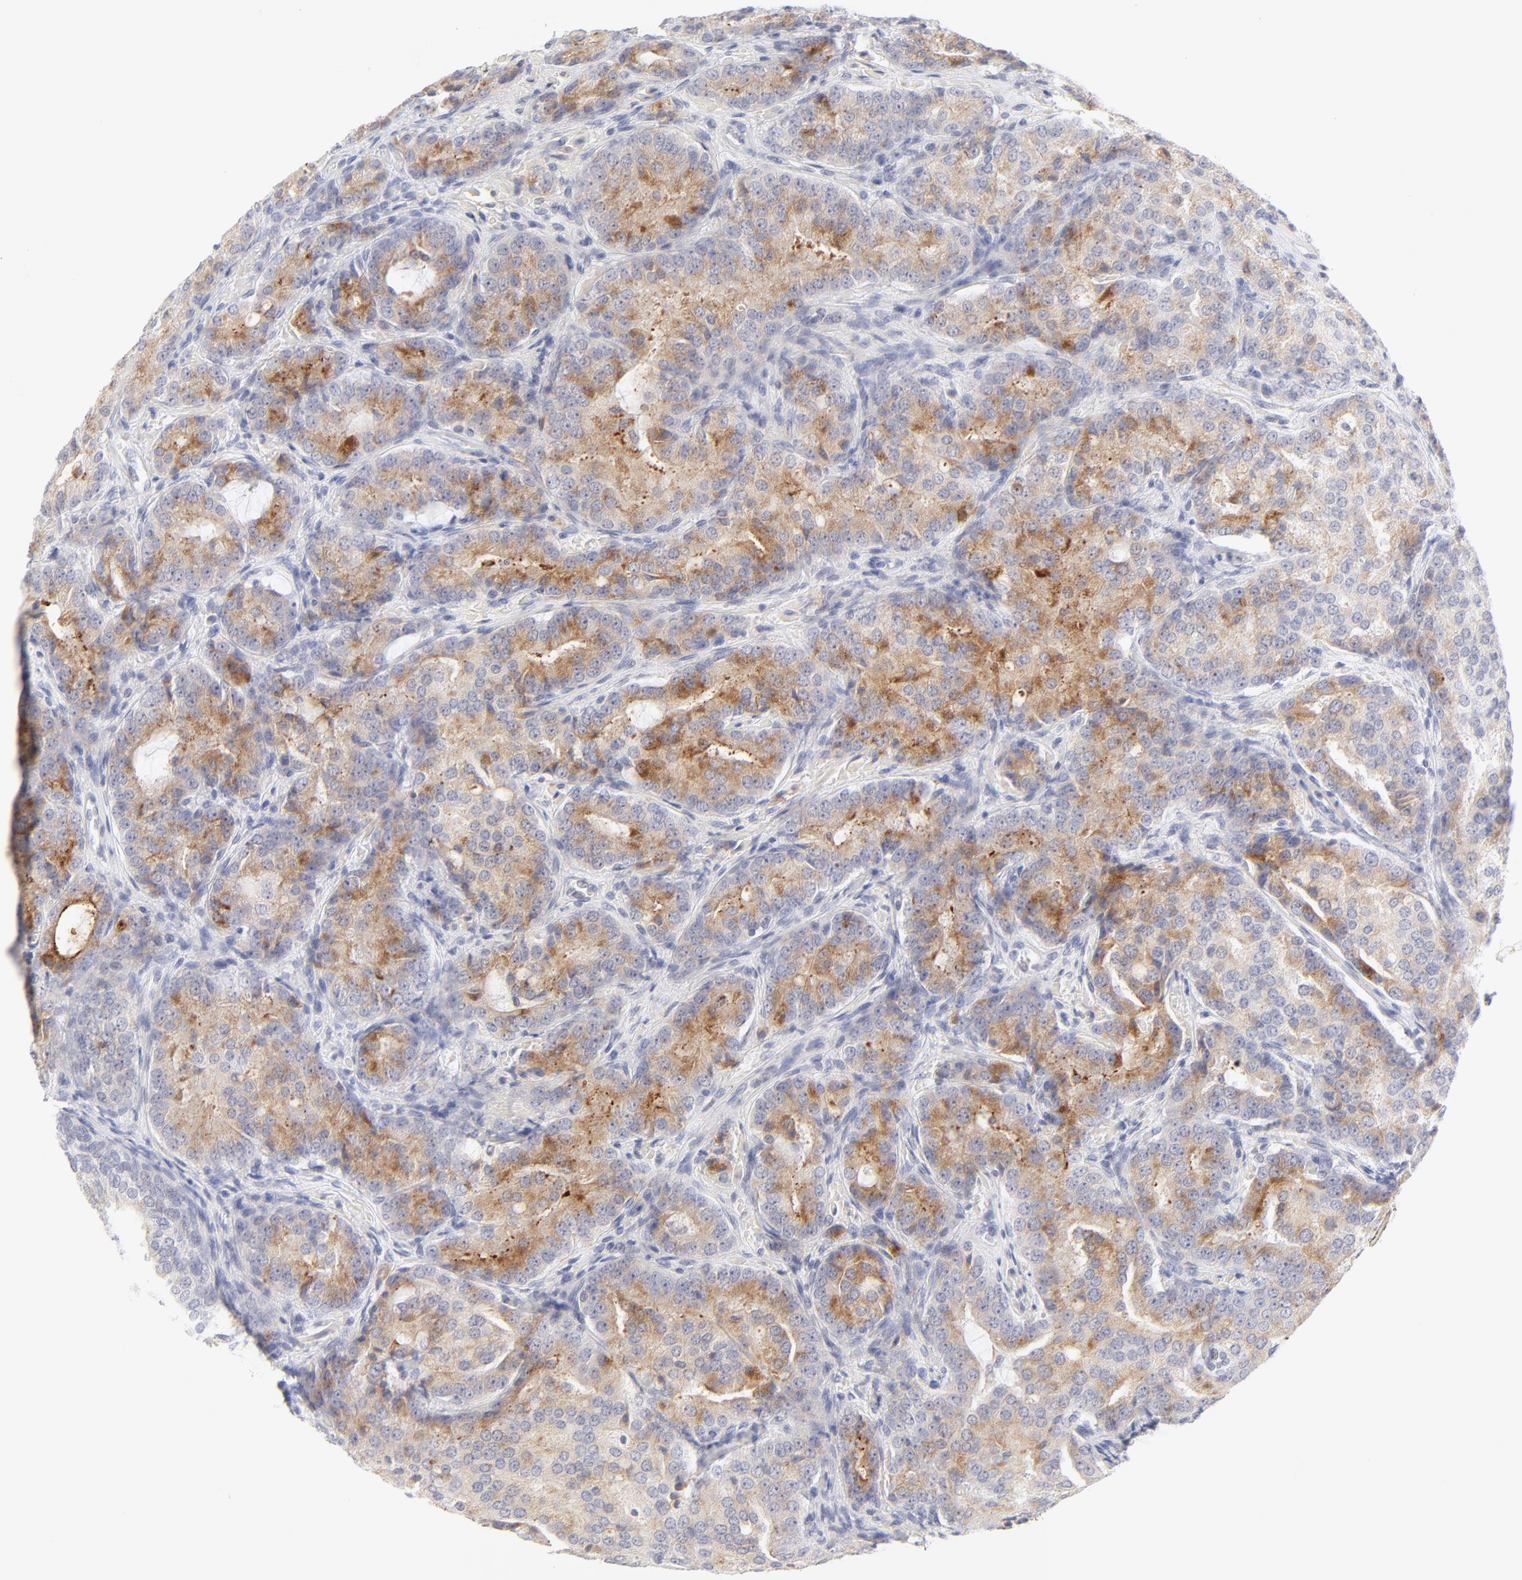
{"staining": {"intensity": "moderate", "quantity": ">75%", "location": "cytoplasmic/membranous"}, "tissue": "prostate cancer", "cell_type": "Tumor cells", "image_type": "cancer", "snomed": [{"axis": "morphology", "description": "Adenocarcinoma, High grade"}, {"axis": "topography", "description": "Prostate"}], "caption": "Prostate adenocarcinoma (high-grade) stained for a protein displays moderate cytoplasmic/membranous positivity in tumor cells.", "gene": "NPNT", "patient": {"sex": "male", "age": 72}}